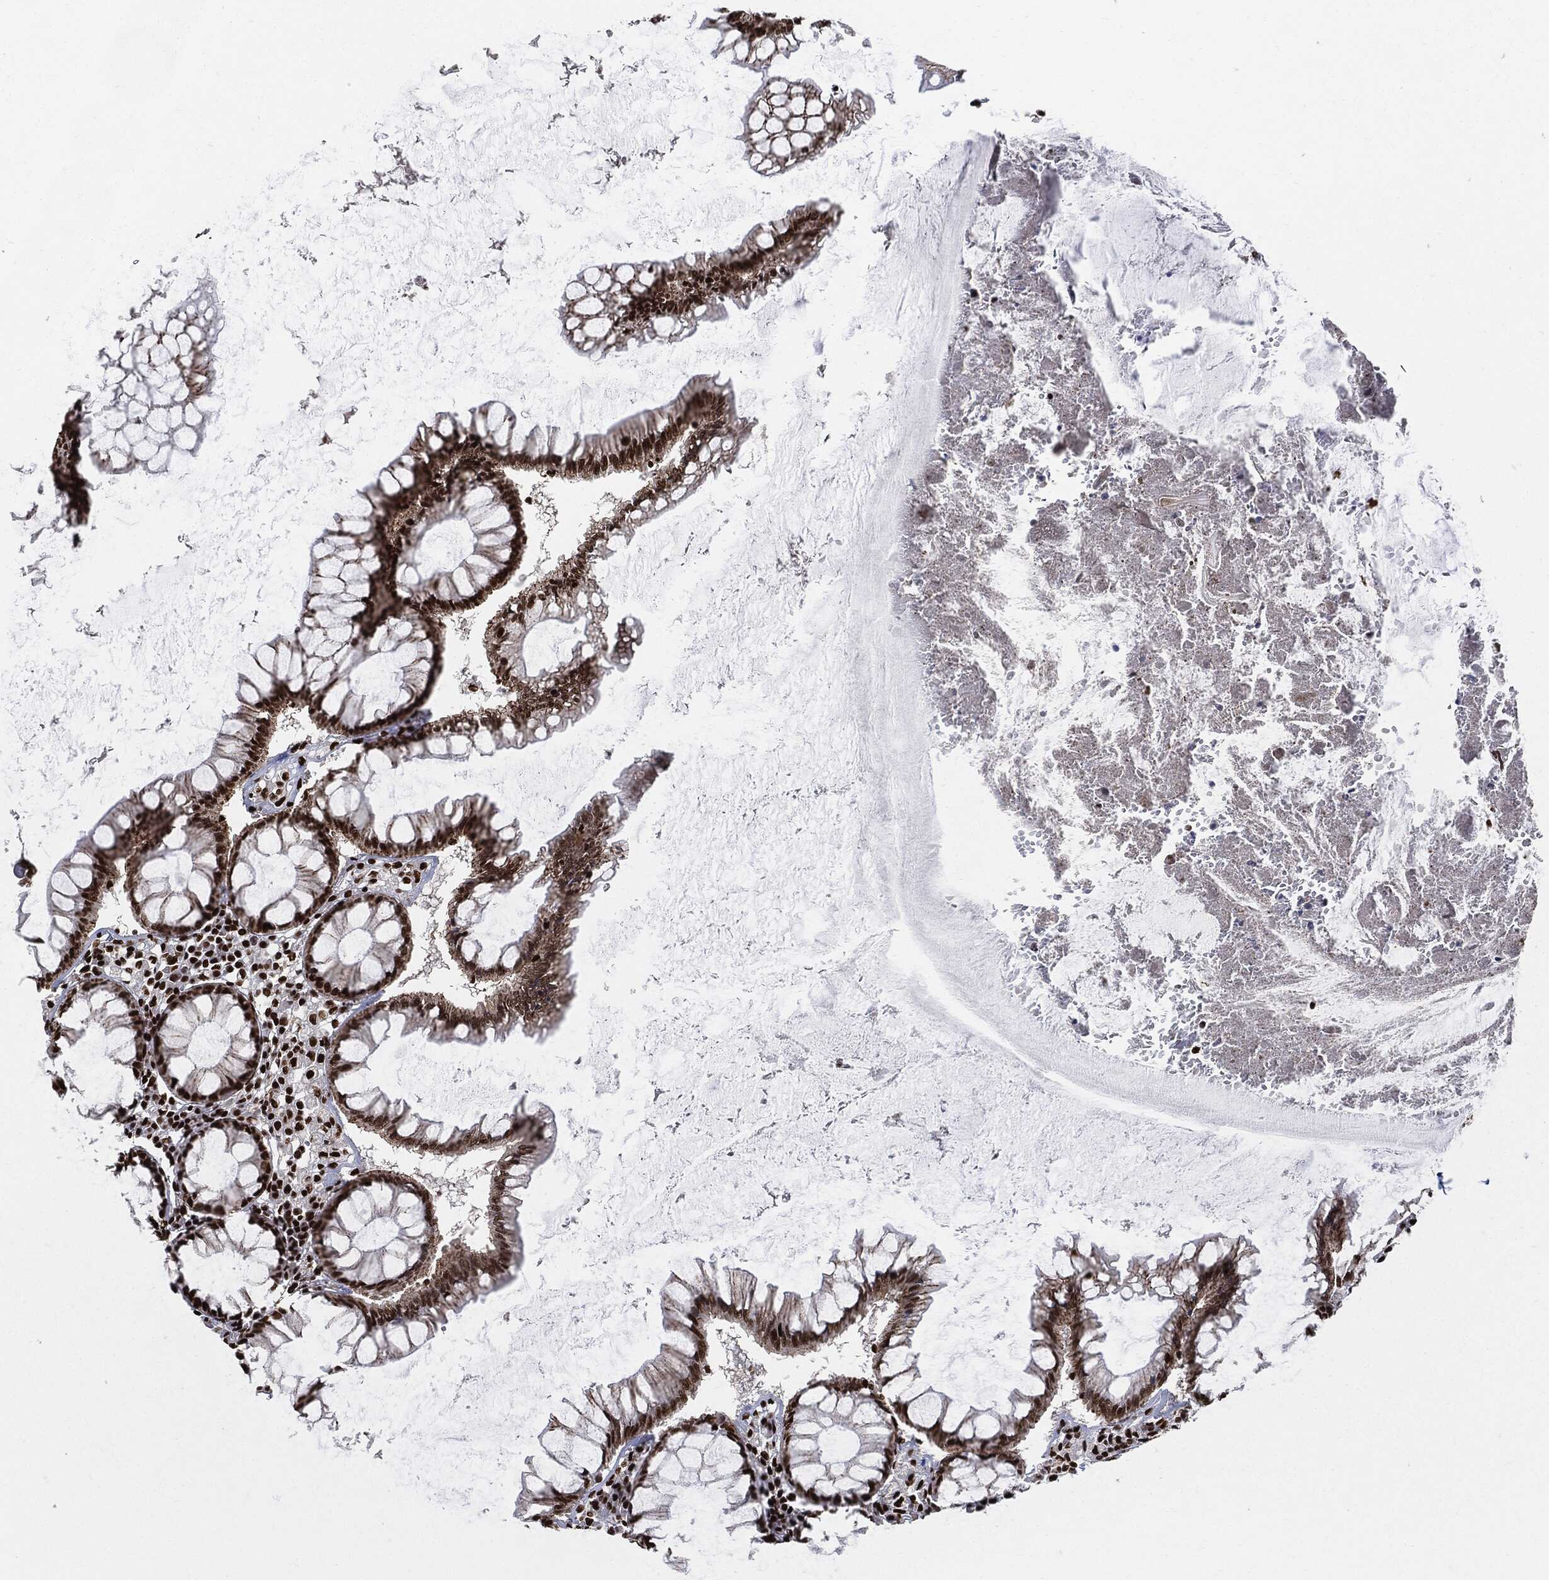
{"staining": {"intensity": "strong", "quantity": ">75%", "location": "nuclear"}, "tissue": "colon", "cell_type": "Endothelial cells", "image_type": "normal", "snomed": [{"axis": "morphology", "description": "Normal tissue, NOS"}, {"axis": "topography", "description": "Colon"}], "caption": "Colon stained with immunohistochemistry shows strong nuclear expression in approximately >75% of endothelial cells.", "gene": "RECQL", "patient": {"sex": "male", "age": 65}}